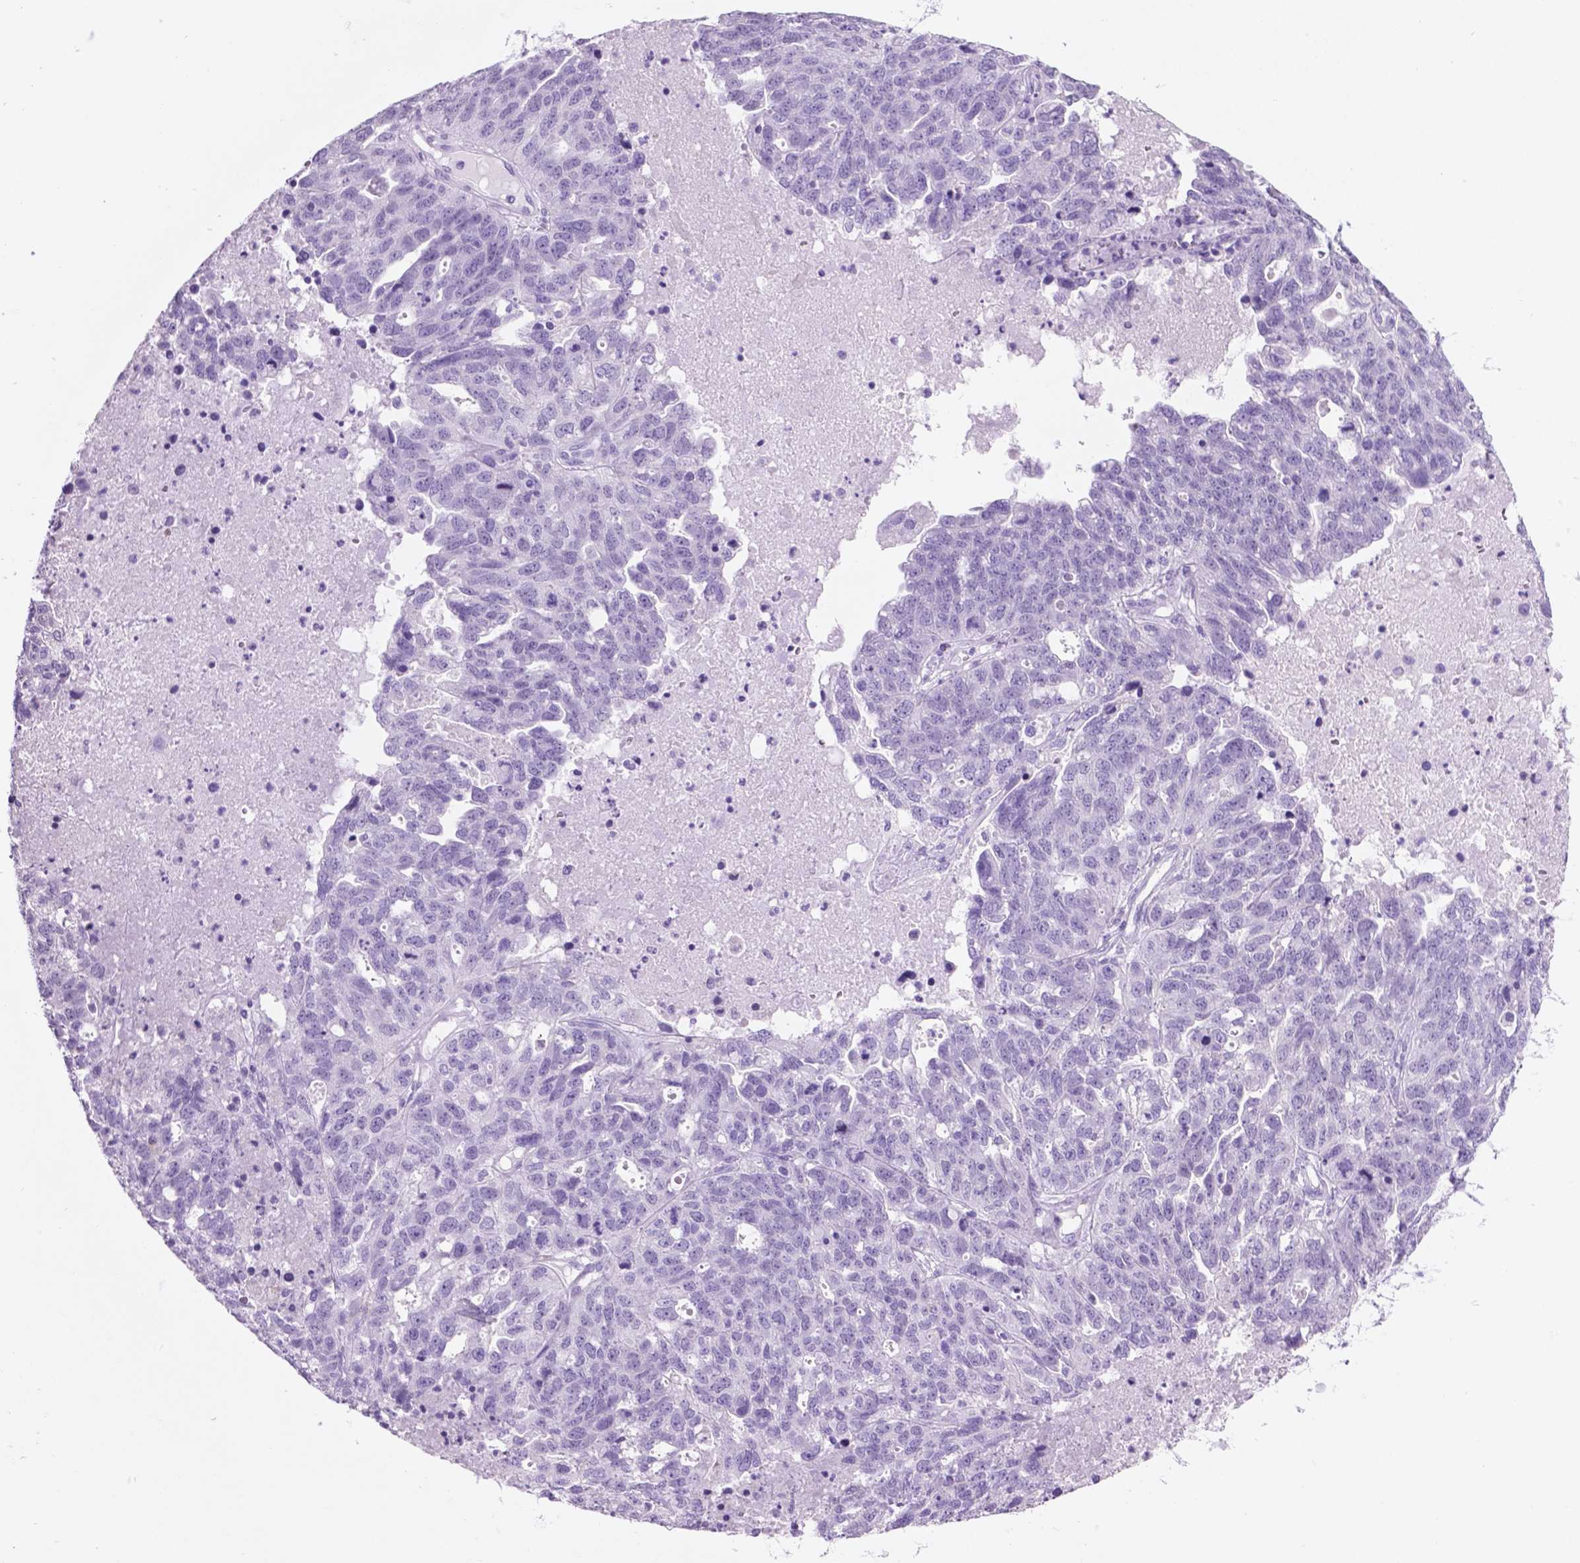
{"staining": {"intensity": "negative", "quantity": "none", "location": "none"}, "tissue": "ovarian cancer", "cell_type": "Tumor cells", "image_type": "cancer", "snomed": [{"axis": "morphology", "description": "Cystadenocarcinoma, serous, NOS"}, {"axis": "topography", "description": "Ovary"}], "caption": "The histopathology image displays no significant expression in tumor cells of ovarian serous cystadenocarcinoma.", "gene": "GRIN2B", "patient": {"sex": "female", "age": 71}}